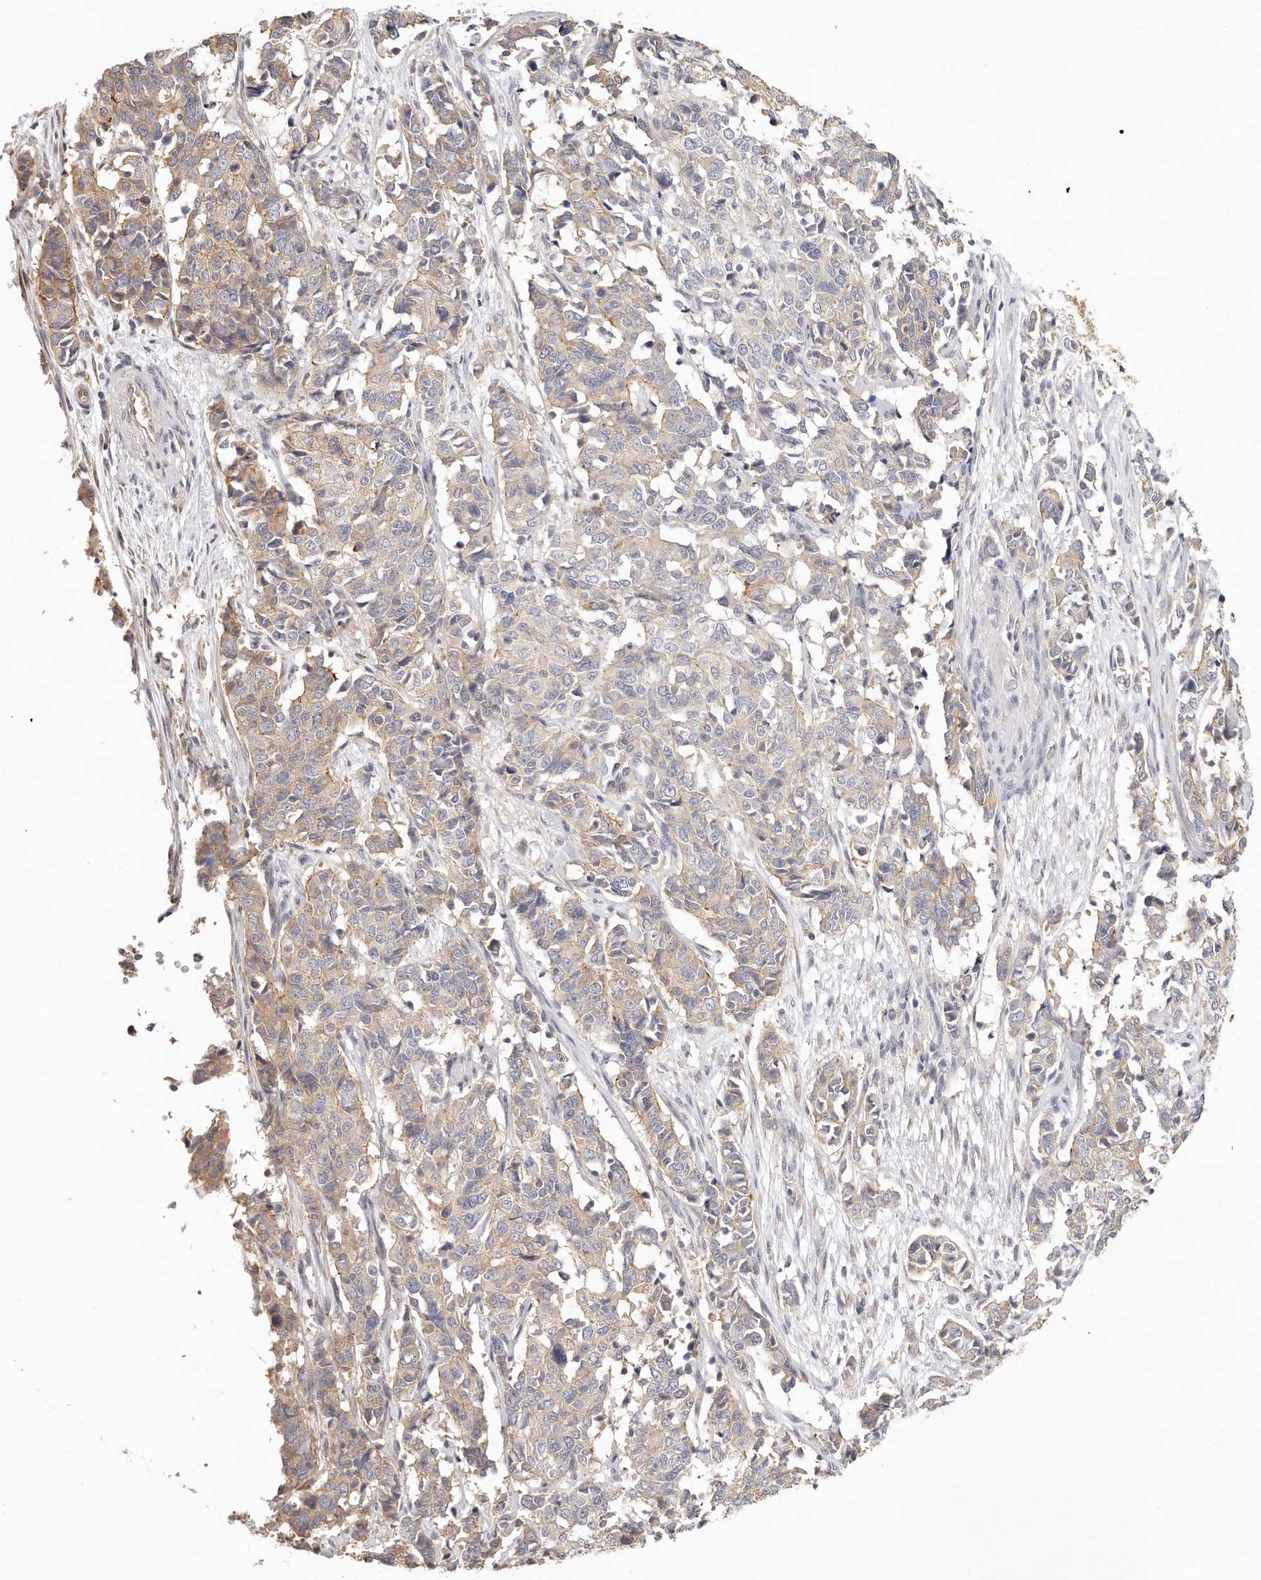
{"staining": {"intensity": "moderate", "quantity": "25%-75%", "location": "cytoplasmic/membranous"}, "tissue": "cervical cancer", "cell_type": "Tumor cells", "image_type": "cancer", "snomed": [{"axis": "morphology", "description": "Normal tissue, NOS"}, {"axis": "morphology", "description": "Squamous cell carcinoma, NOS"}, {"axis": "topography", "description": "Cervix"}], "caption": "A brown stain highlights moderate cytoplasmic/membranous positivity of a protein in cervical squamous cell carcinoma tumor cells.", "gene": "AFDN", "patient": {"sex": "female", "age": 35}}